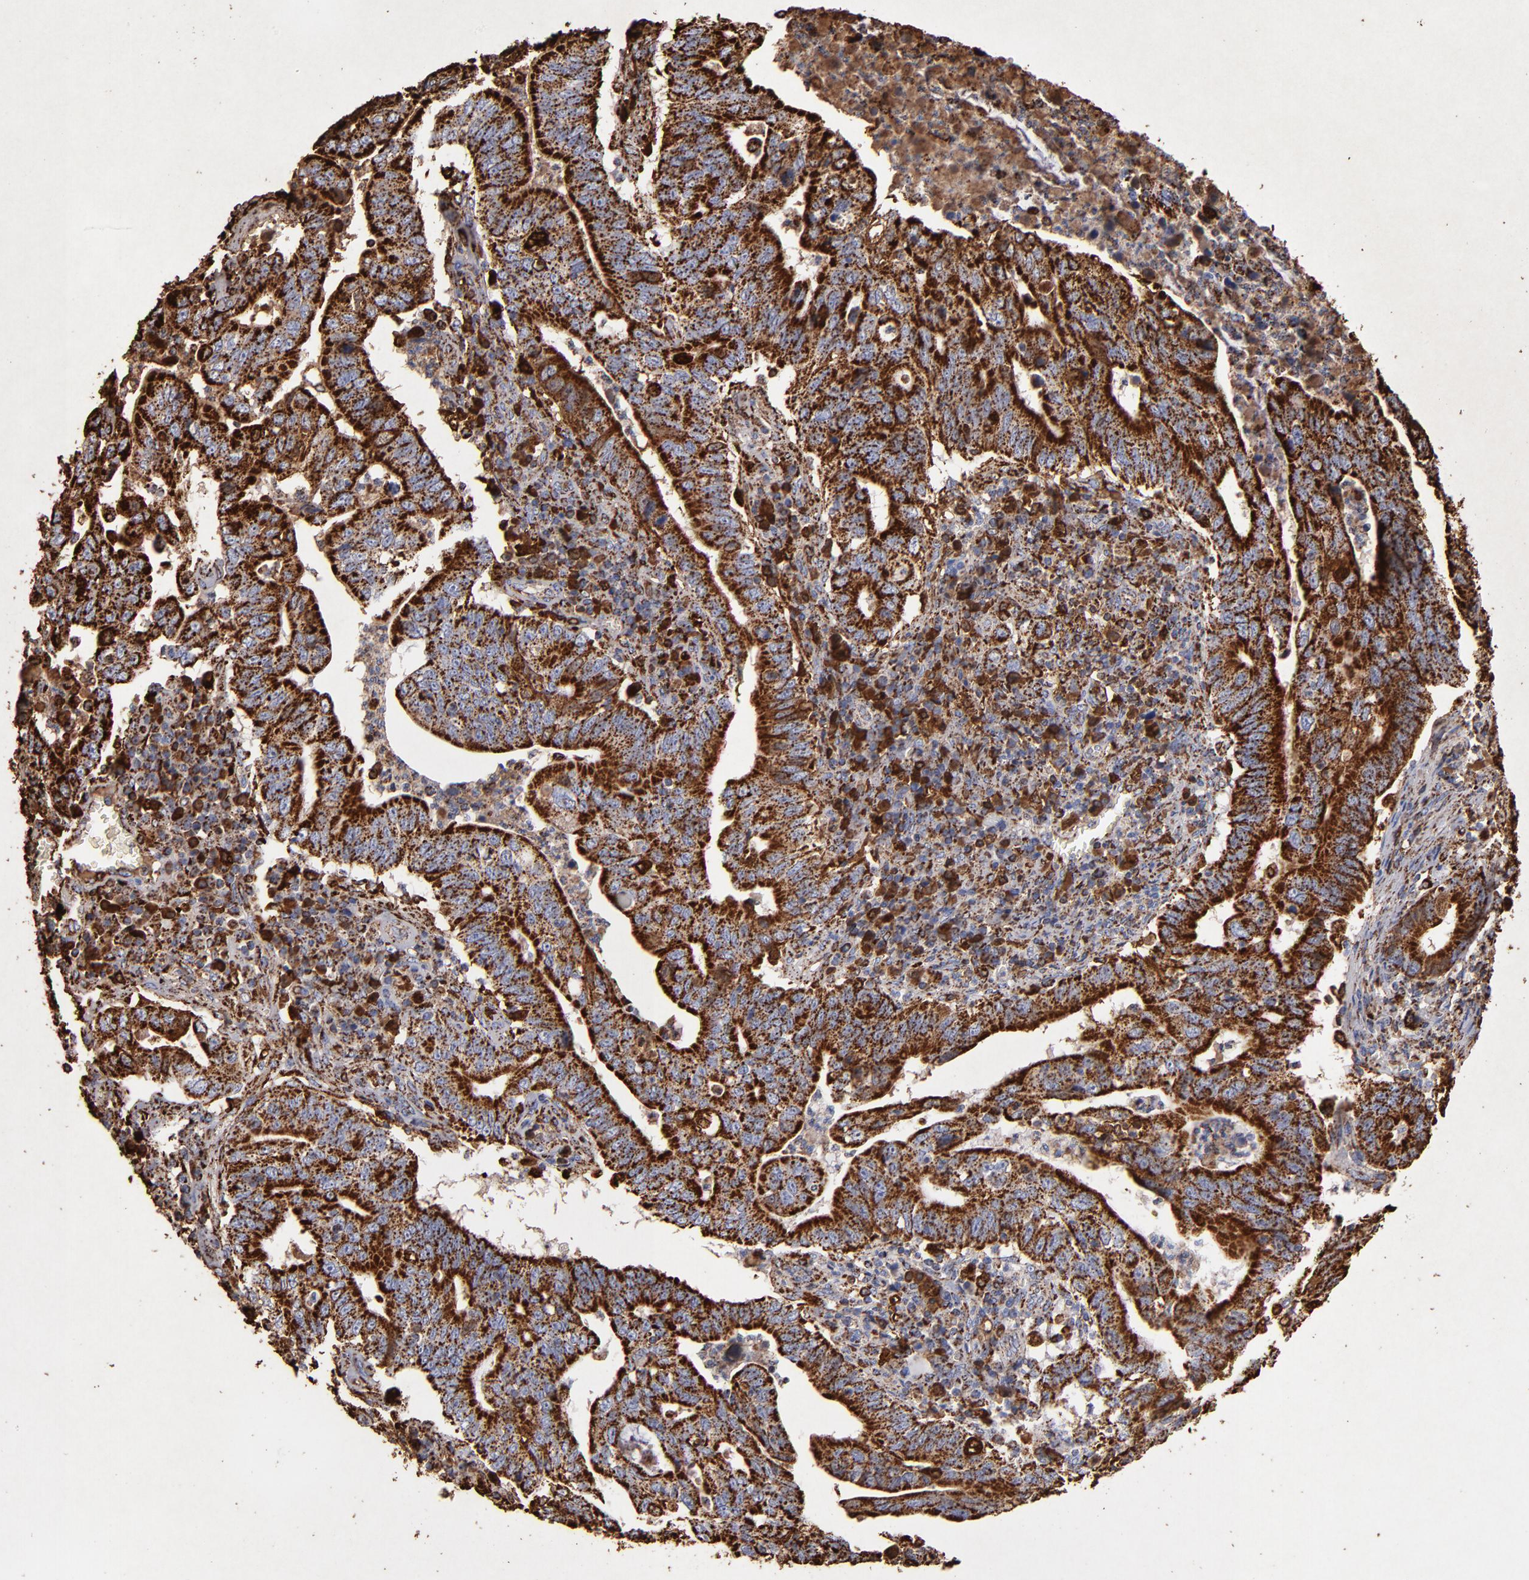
{"staining": {"intensity": "strong", "quantity": ">75%", "location": "cytoplasmic/membranous"}, "tissue": "stomach cancer", "cell_type": "Tumor cells", "image_type": "cancer", "snomed": [{"axis": "morphology", "description": "Adenocarcinoma, NOS"}, {"axis": "topography", "description": "Stomach, upper"}], "caption": "Immunohistochemical staining of human adenocarcinoma (stomach) exhibits high levels of strong cytoplasmic/membranous protein staining in approximately >75% of tumor cells.", "gene": "SOD2", "patient": {"sex": "male", "age": 63}}